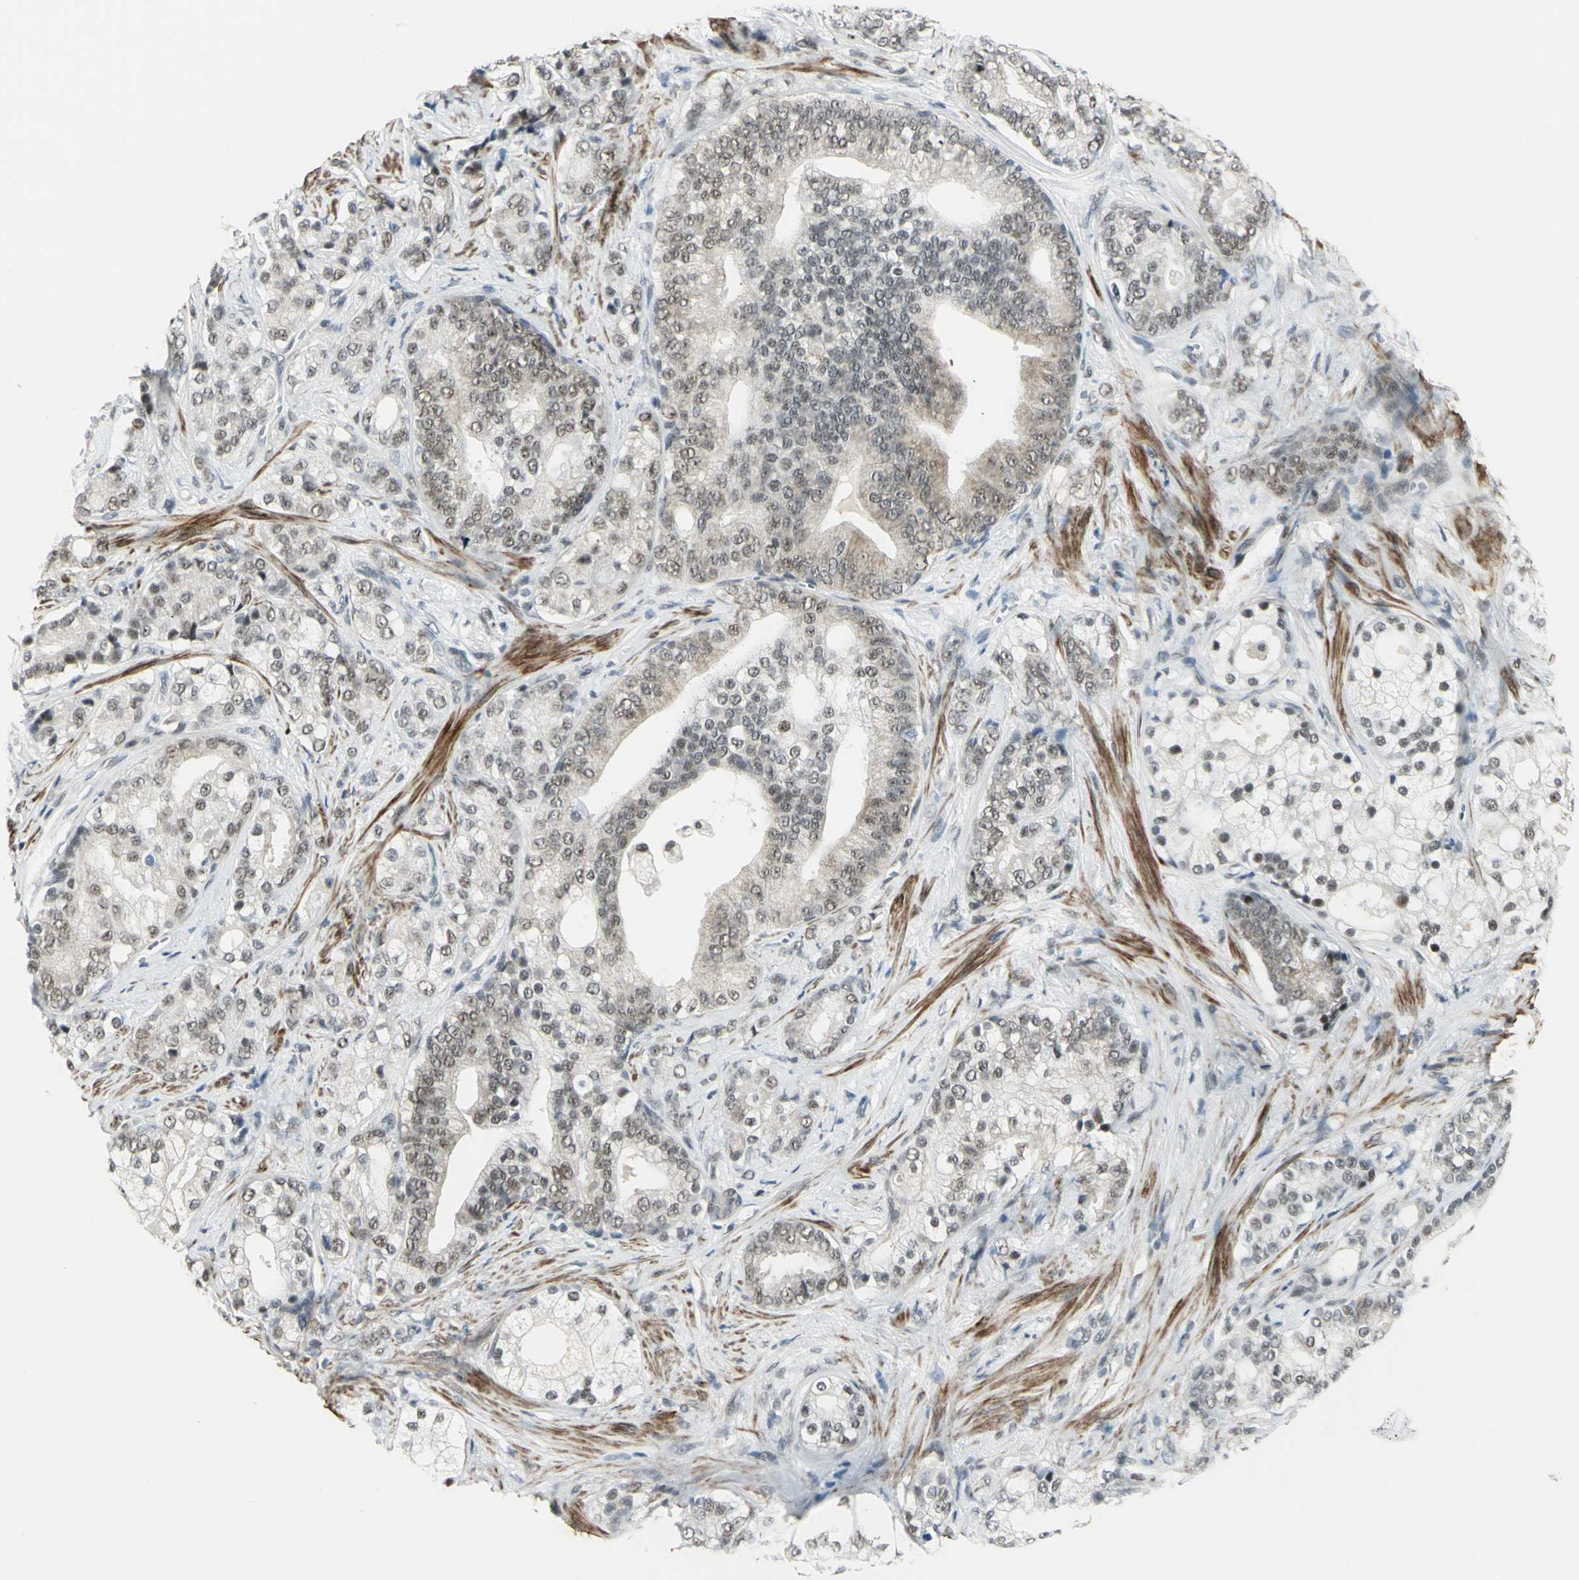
{"staining": {"intensity": "weak", "quantity": "<25%", "location": "nuclear"}, "tissue": "prostate cancer", "cell_type": "Tumor cells", "image_type": "cancer", "snomed": [{"axis": "morphology", "description": "Adenocarcinoma, Low grade"}, {"axis": "topography", "description": "Prostate"}], "caption": "Immunohistochemistry image of neoplastic tissue: adenocarcinoma (low-grade) (prostate) stained with DAB shows no significant protein positivity in tumor cells. (IHC, brightfield microscopy, high magnification).", "gene": "MTA1", "patient": {"sex": "male", "age": 58}}